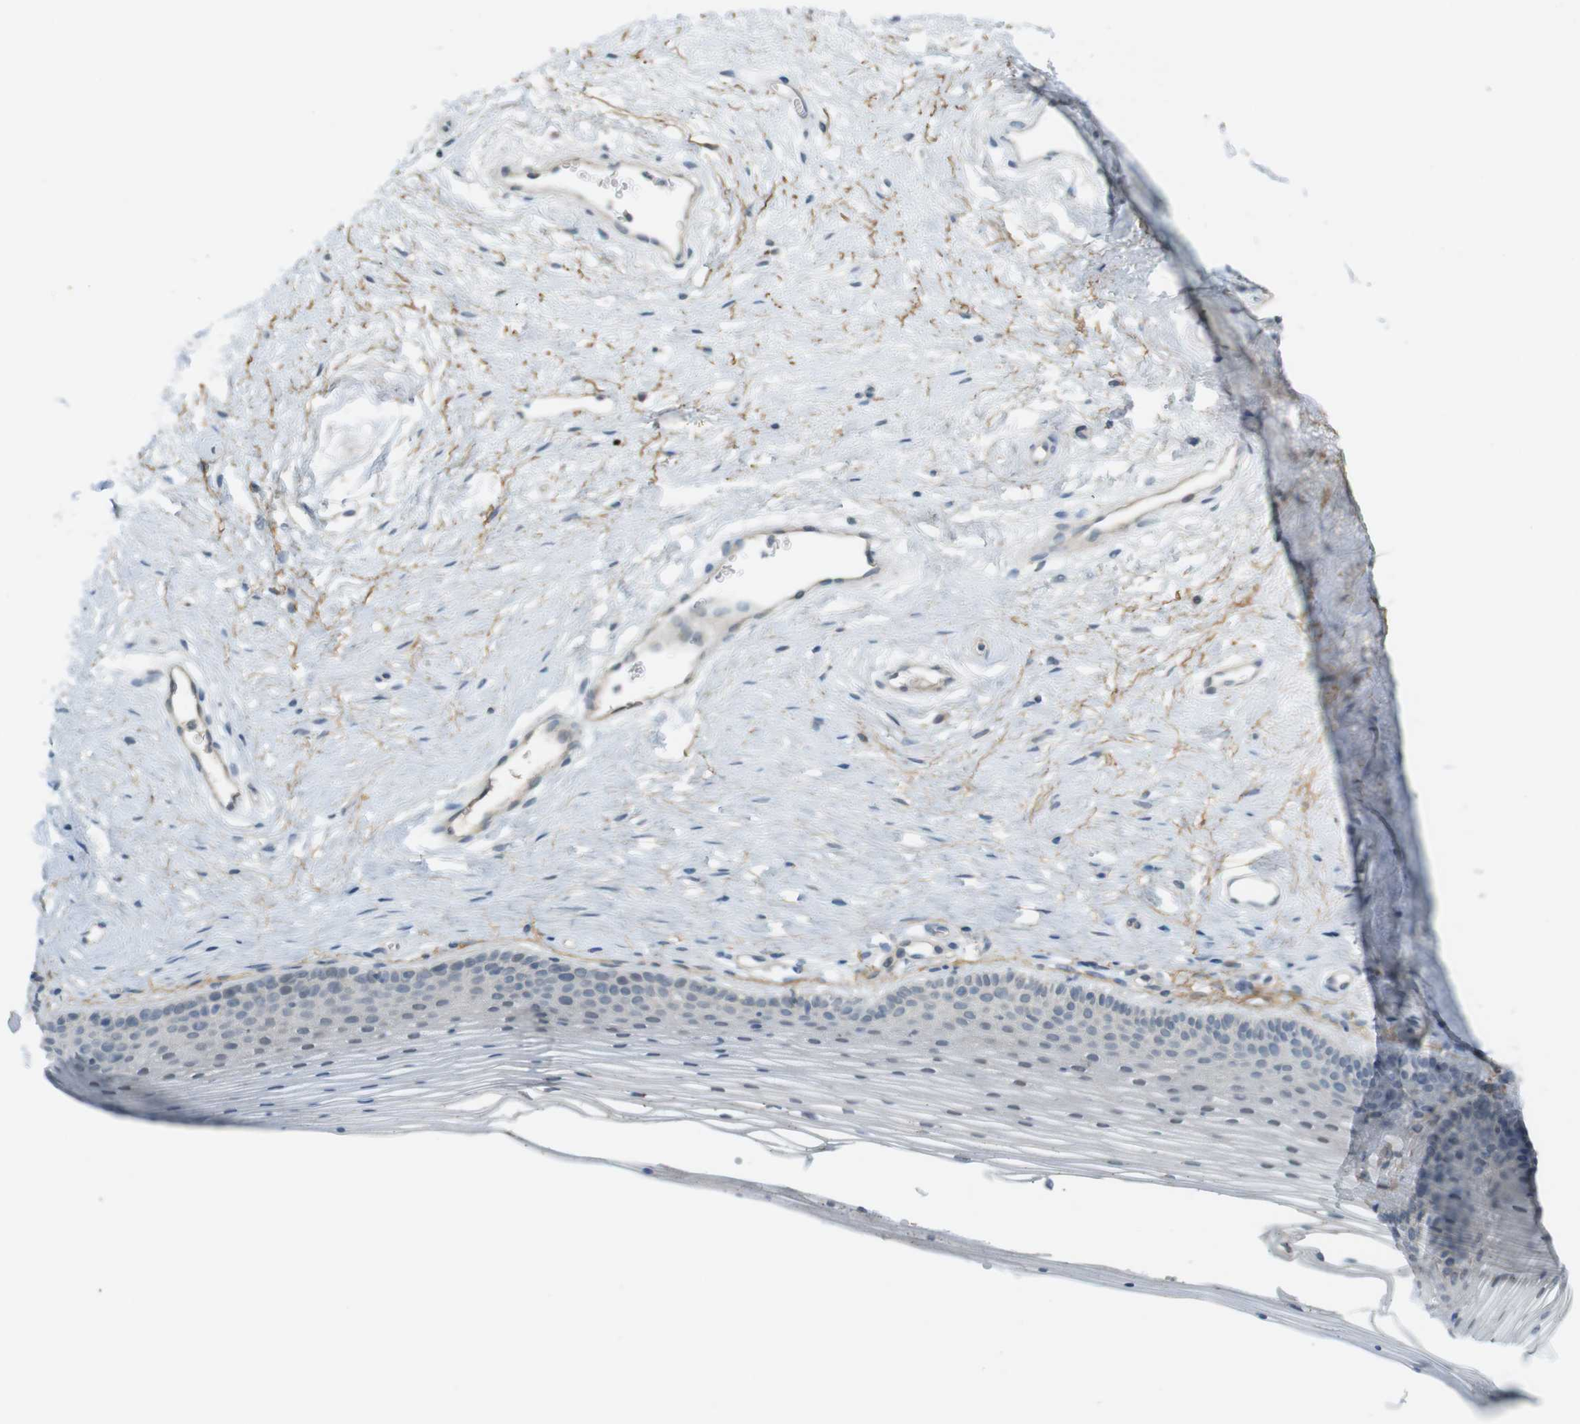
{"staining": {"intensity": "negative", "quantity": "none", "location": "none"}, "tissue": "vagina", "cell_type": "Squamous epithelial cells", "image_type": "normal", "snomed": [{"axis": "morphology", "description": "Normal tissue, NOS"}, {"axis": "topography", "description": "Vagina"}], "caption": "Immunohistochemistry (IHC) image of benign vagina stained for a protein (brown), which shows no positivity in squamous epithelial cells. (Brightfield microscopy of DAB (3,3'-diaminobenzidine) immunohistochemistry at high magnification).", "gene": "UGT8", "patient": {"sex": "female", "age": 32}}